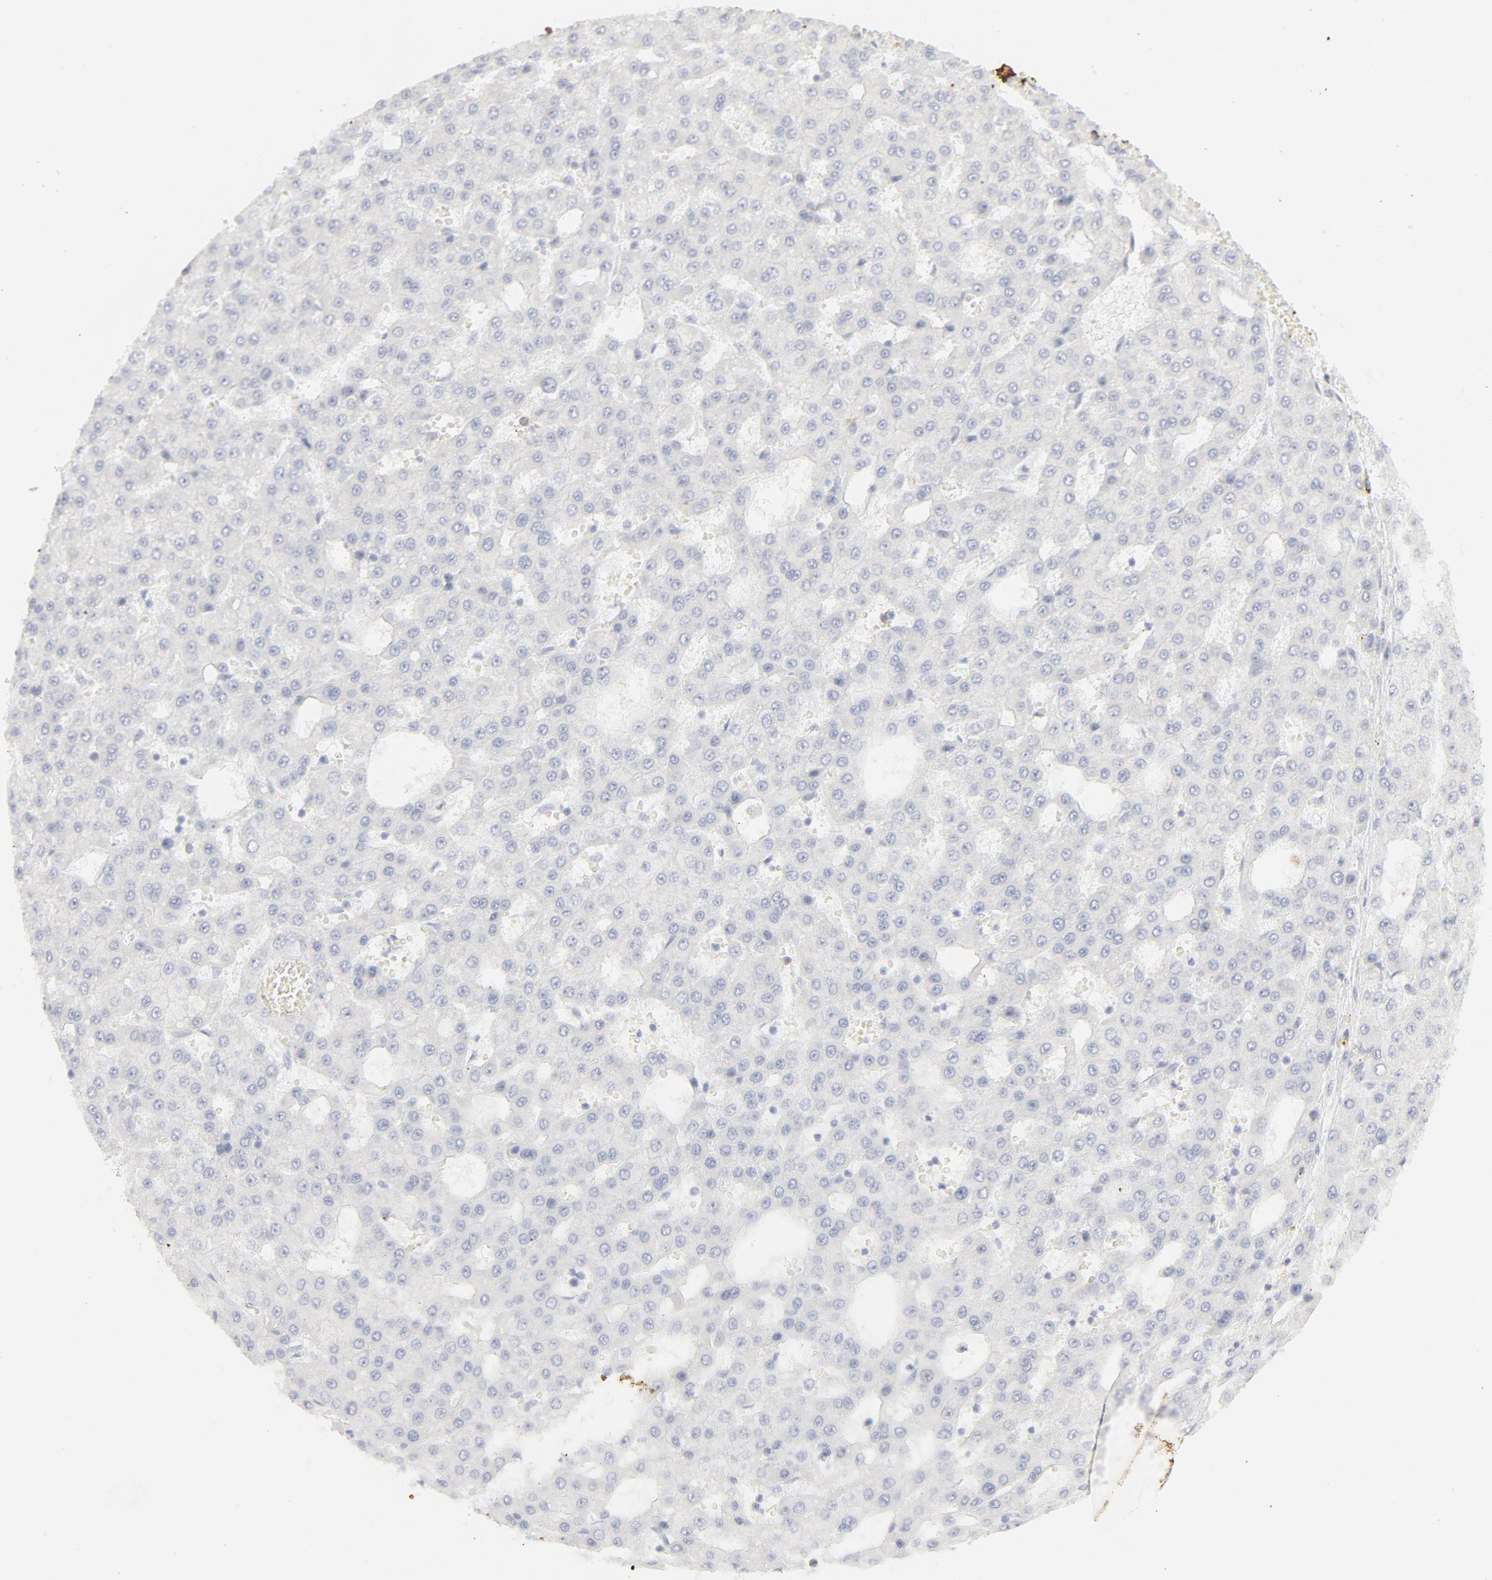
{"staining": {"intensity": "negative", "quantity": "none", "location": "none"}, "tissue": "liver cancer", "cell_type": "Tumor cells", "image_type": "cancer", "snomed": [{"axis": "morphology", "description": "Carcinoma, Hepatocellular, NOS"}, {"axis": "topography", "description": "Liver"}], "caption": "Human liver cancer (hepatocellular carcinoma) stained for a protein using immunohistochemistry (IHC) reveals no staining in tumor cells.", "gene": "CCR7", "patient": {"sex": "male", "age": 47}}